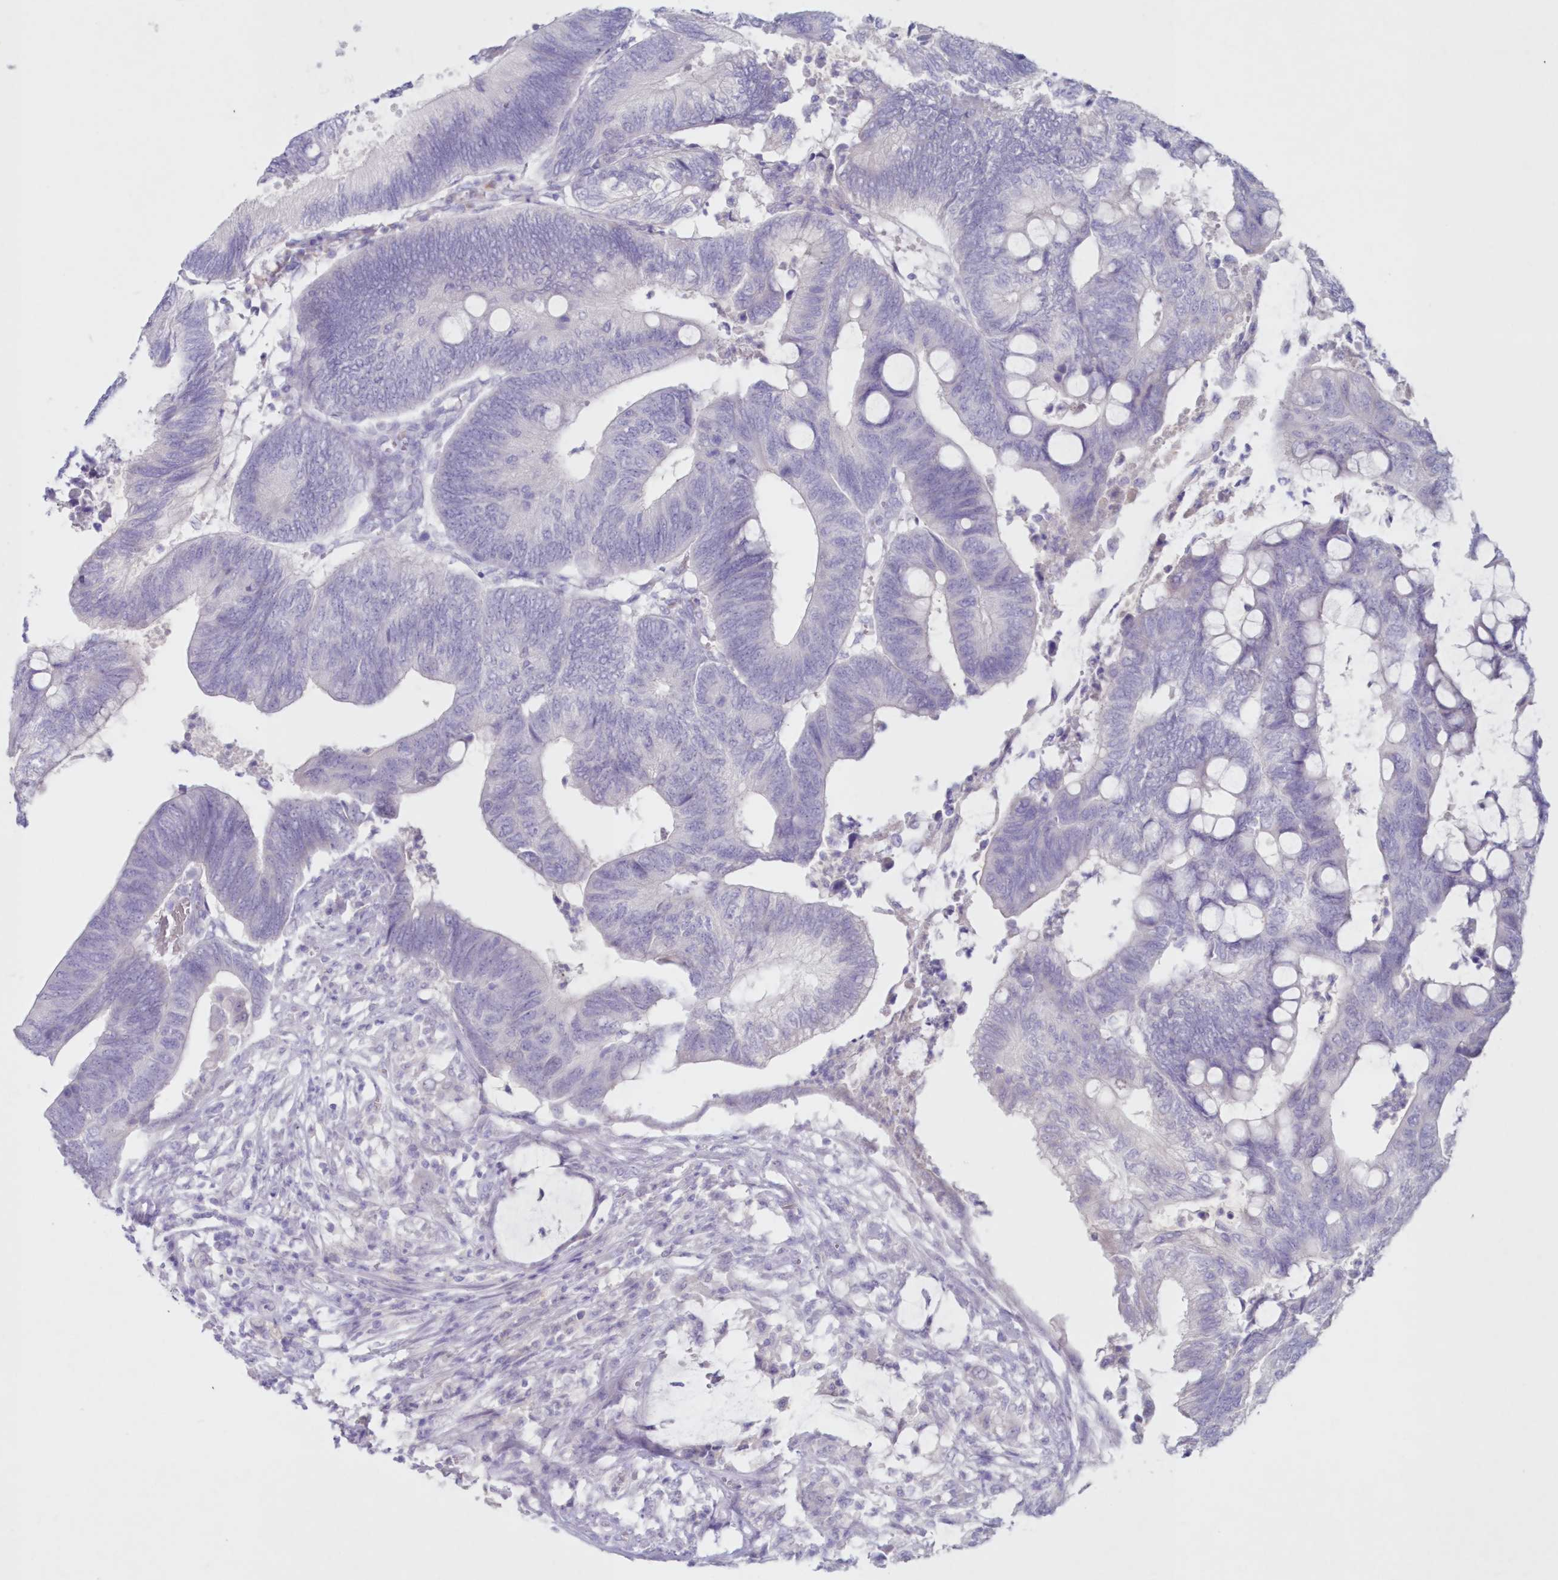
{"staining": {"intensity": "negative", "quantity": "none", "location": "none"}, "tissue": "colorectal cancer", "cell_type": "Tumor cells", "image_type": "cancer", "snomed": [{"axis": "morphology", "description": "Normal tissue, NOS"}, {"axis": "morphology", "description": "Adenocarcinoma, NOS"}, {"axis": "topography", "description": "Rectum"}, {"axis": "topography", "description": "Peripheral nerve tissue"}], "caption": "High magnification brightfield microscopy of colorectal adenocarcinoma stained with DAB (brown) and counterstained with hematoxylin (blue): tumor cells show no significant expression.", "gene": "GCKR", "patient": {"sex": "male", "age": 92}}